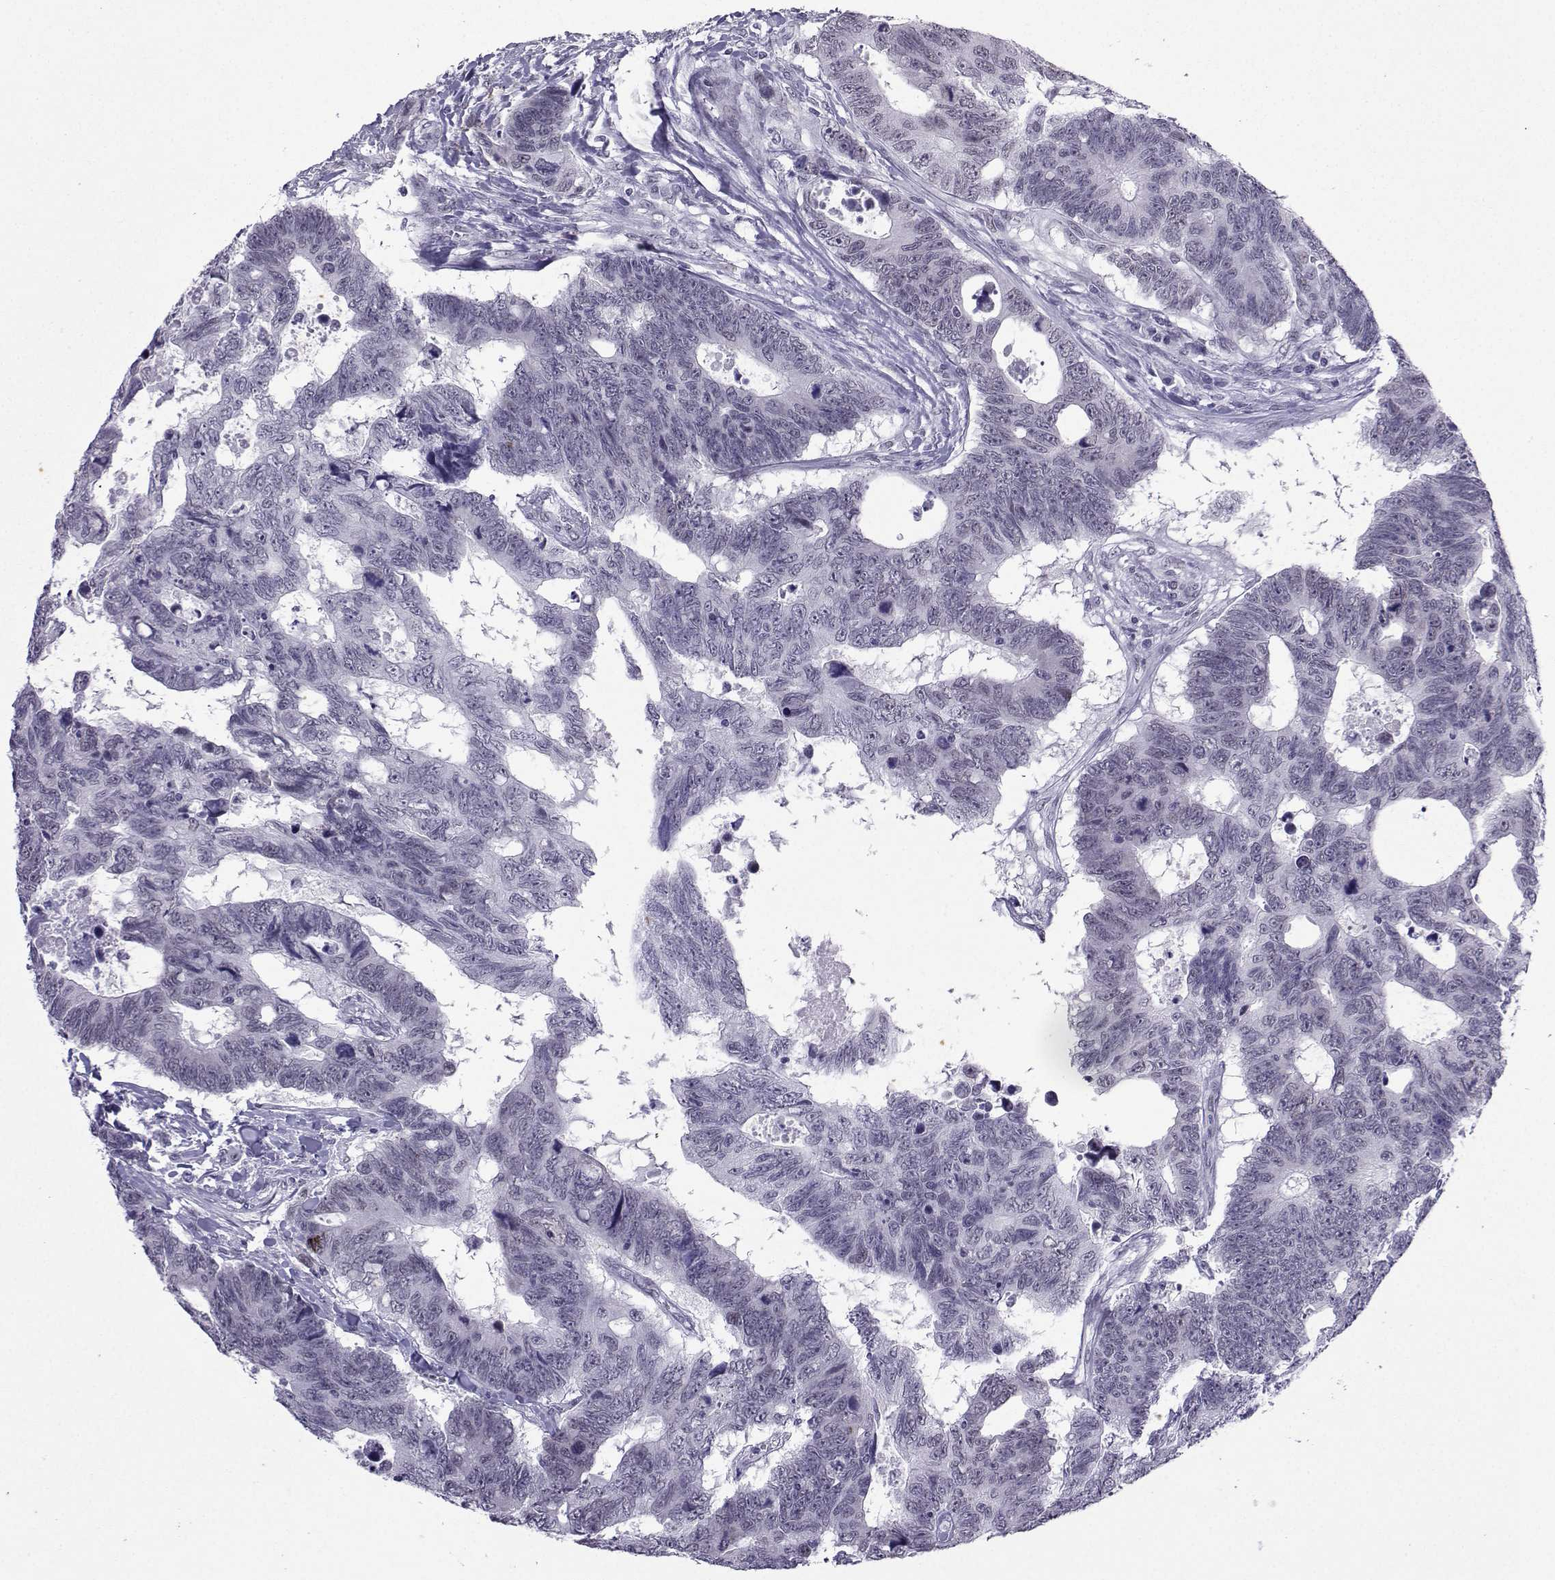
{"staining": {"intensity": "negative", "quantity": "none", "location": "none"}, "tissue": "colorectal cancer", "cell_type": "Tumor cells", "image_type": "cancer", "snomed": [{"axis": "morphology", "description": "Adenocarcinoma, NOS"}, {"axis": "topography", "description": "Colon"}], "caption": "Immunohistochemistry of adenocarcinoma (colorectal) exhibits no expression in tumor cells.", "gene": "LORICRIN", "patient": {"sex": "female", "age": 77}}